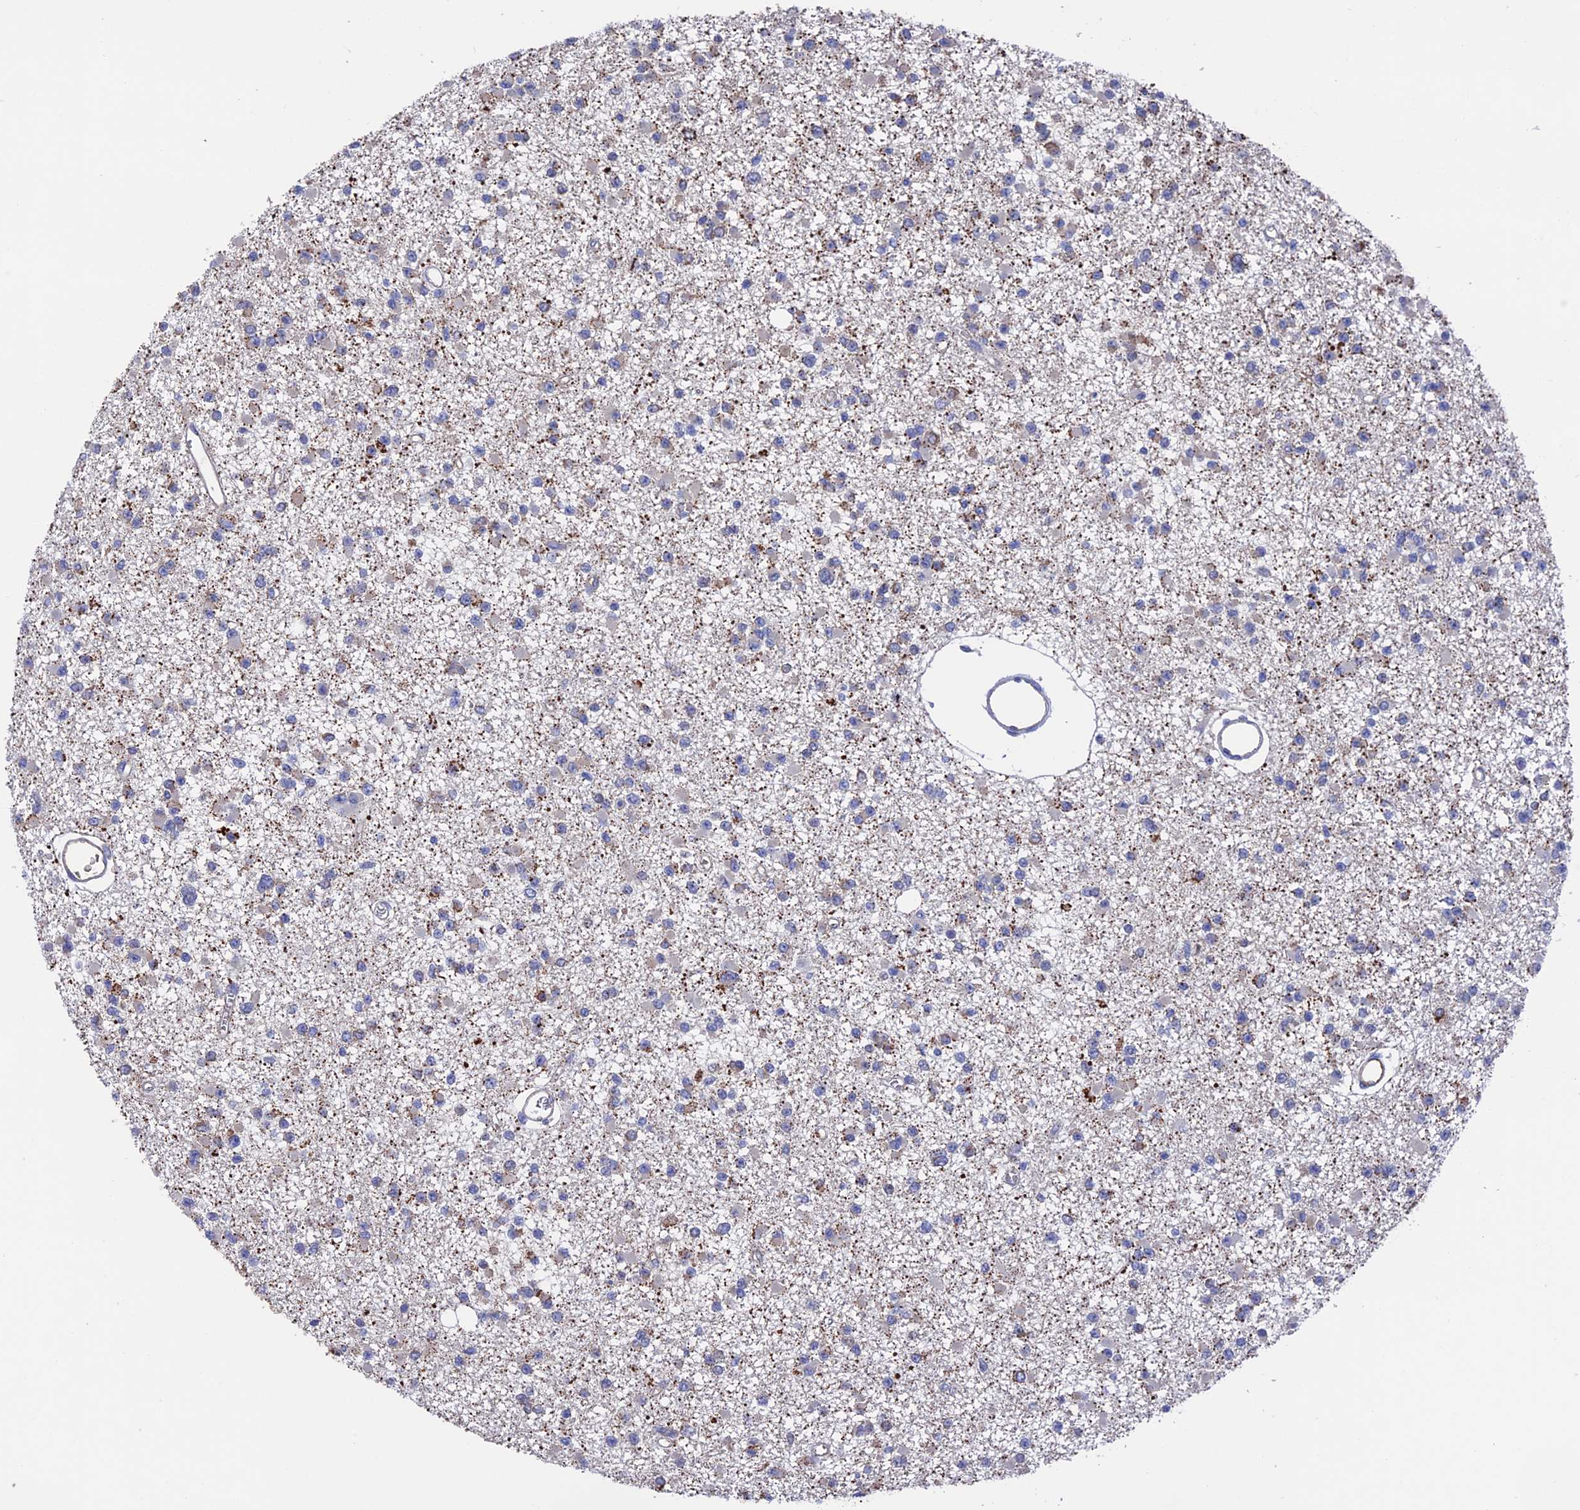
{"staining": {"intensity": "negative", "quantity": "none", "location": "none"}, "tissue": "glioma", "cell_type": "Tumor cells", "image_type": "cancer", "snomed": [{"axis": "morphology", "description": "Glioma, malignant, Low grade"}, {"axis": "topography", "description": "Brain"}], "caption": "DAB immunohistochemical staining of glioma shows no significant positivity in tumor cells.", "gene": "HPF1", "patient": {"sex": "female", "age": 22}}